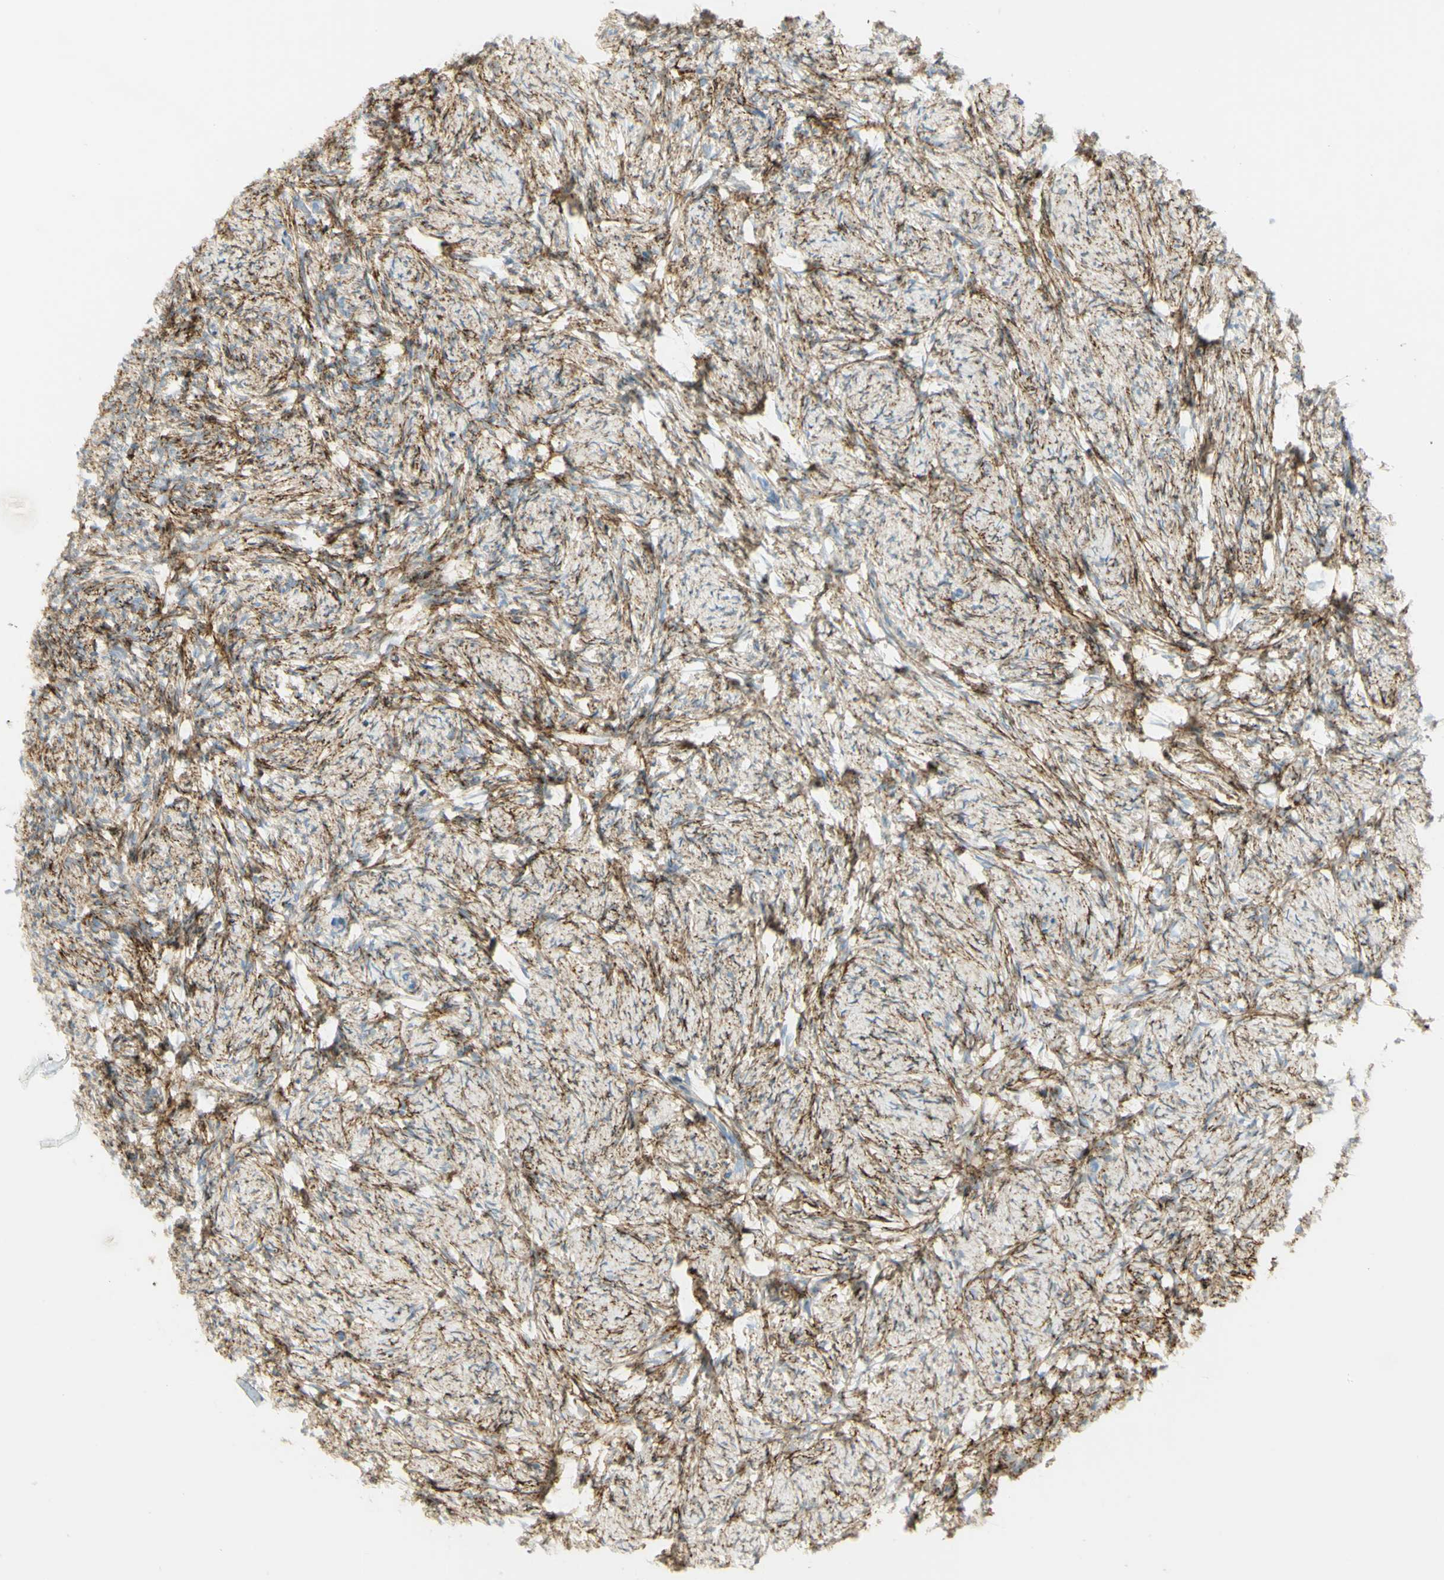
{"staining": {"intensity": "moderate", "quantity": "25%-75%", "location": "cytoplasmic/membranous"}, "tissue": "ovary", "cell_type": "Ovarian stroma cells", "image_type": "normal", "snomed": [{"axis": "morphology", "description": "Normal tissue, NOS"}, {"axis": "topography", "description": "Ovary"}], "caption": "Moderate cytoplasmic/membranous protein staining is present in about 25%-75% of ovarian stroma cells in ovary.", "gene": "GCNT3", "patient": {"sex": "female", "age": 60}}